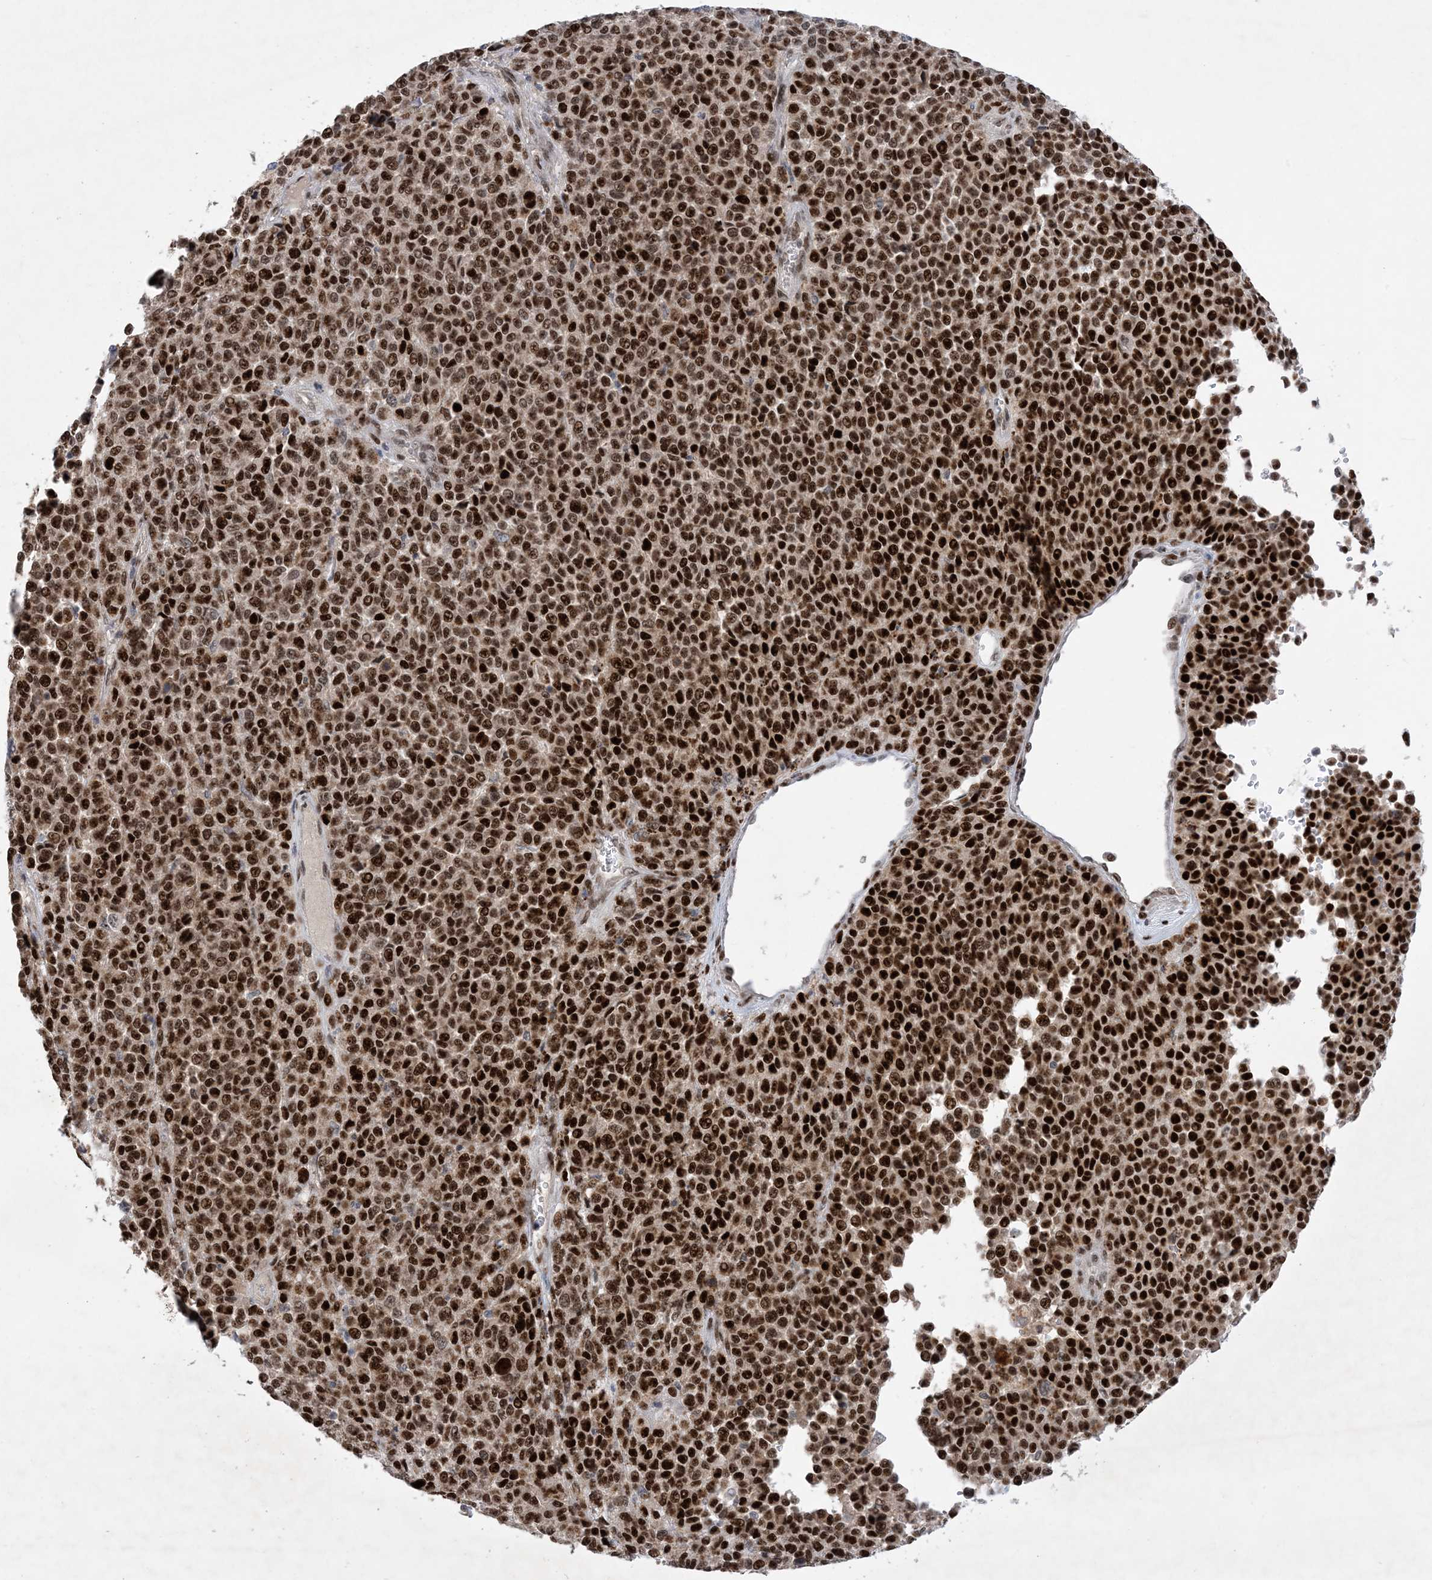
{"staining": {"intensity": "strong", "quantity": ">75%", "location": "nuclear"}, "tissue": "melanoma", "cell_type": "Tumor cells", "image_type": "cancer", "snomed": [{"axis": "morphology", "description": "Malignant melanoma, Metastatic site"}, {"axis": "topography", "description": "Pancreas"}], "caption": "A high amount of strong nuclear expression is seen in about >75% of tumor cells in malignant melanoma (metastatic site) tissue.", "gene": "TSPYL1", "patient": {"sex": "female", "age": 30}}